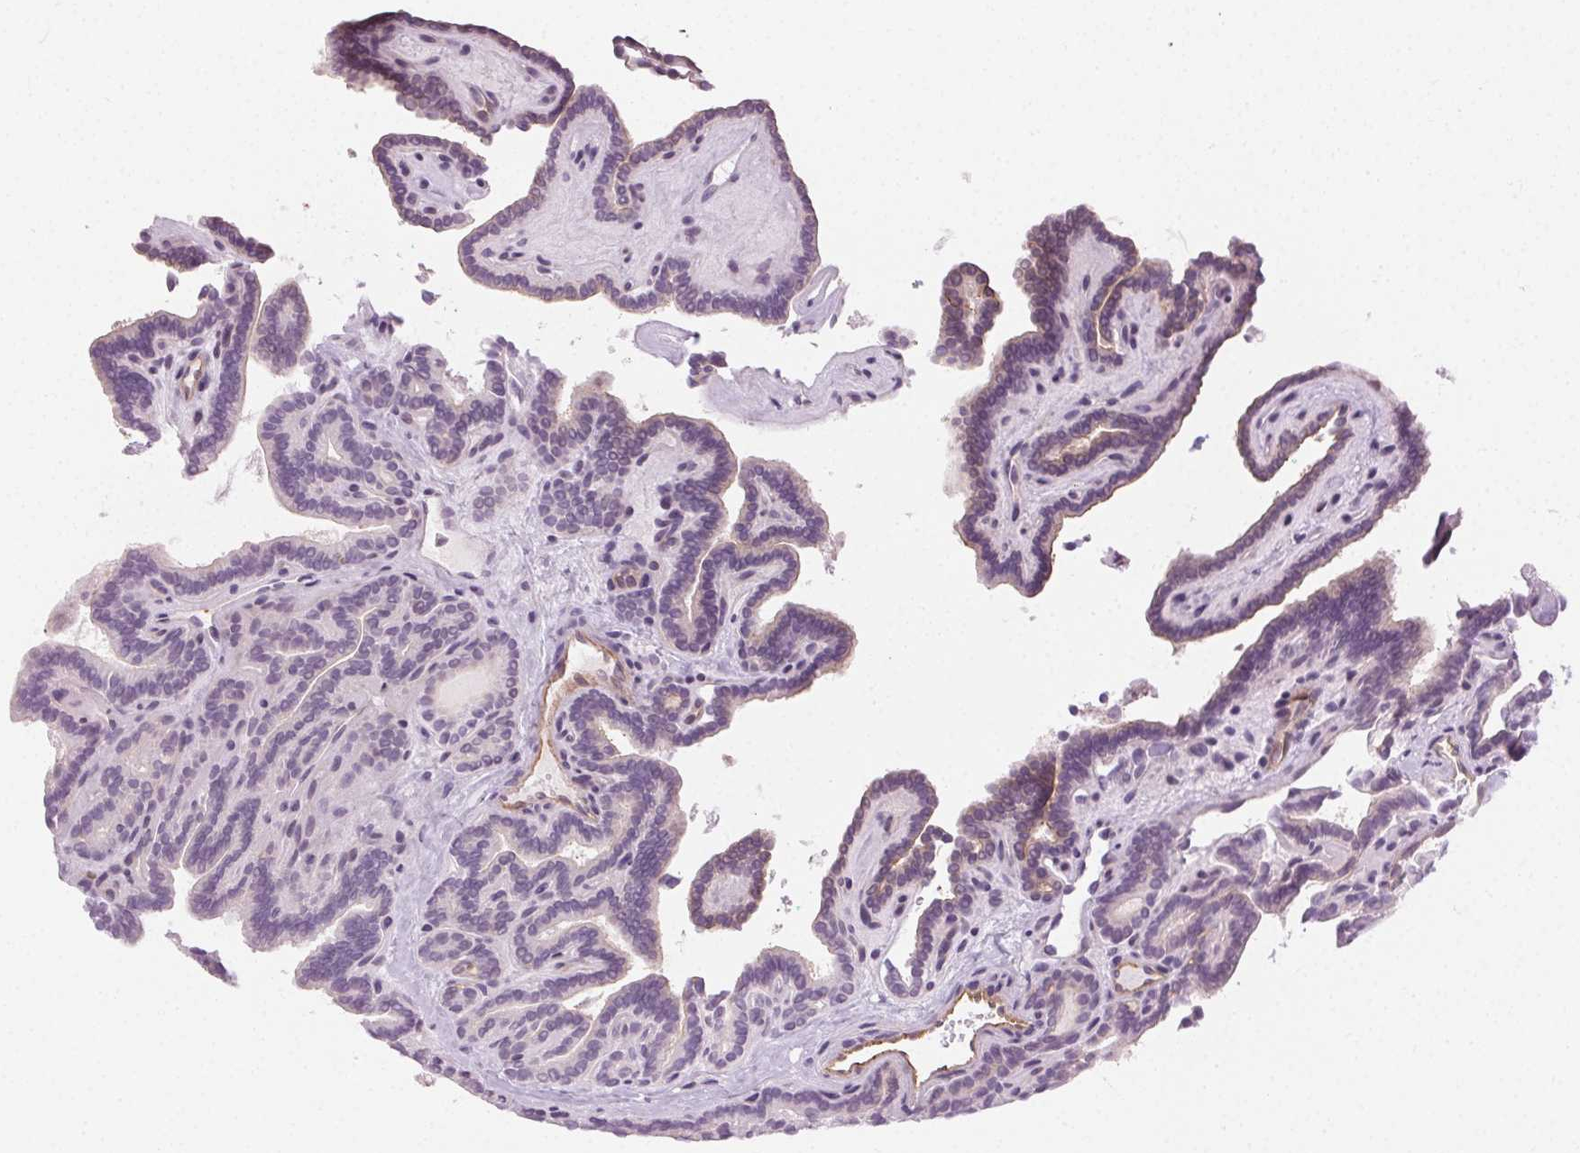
{"staining": {"intensity": "weak", "quantity": "<25%", "location": "cytoplasmic/membranous"}, "tissue": "thyroid cancer", "cell_type": "Tumor cells", "image_type": "cancer", "snomed": [{"axis": "morphology", "description": "Papillary adenocarcinoma, NOS"}, {"axis": "topography", "description": "Thyroid gland"}], "caption": "Micrograph shows no significant protein expression in tumor cells of thyroid papillary adenocarcinoma.", "gene": "AIF1L", "patient": {"sex": "female", "age": 21}}